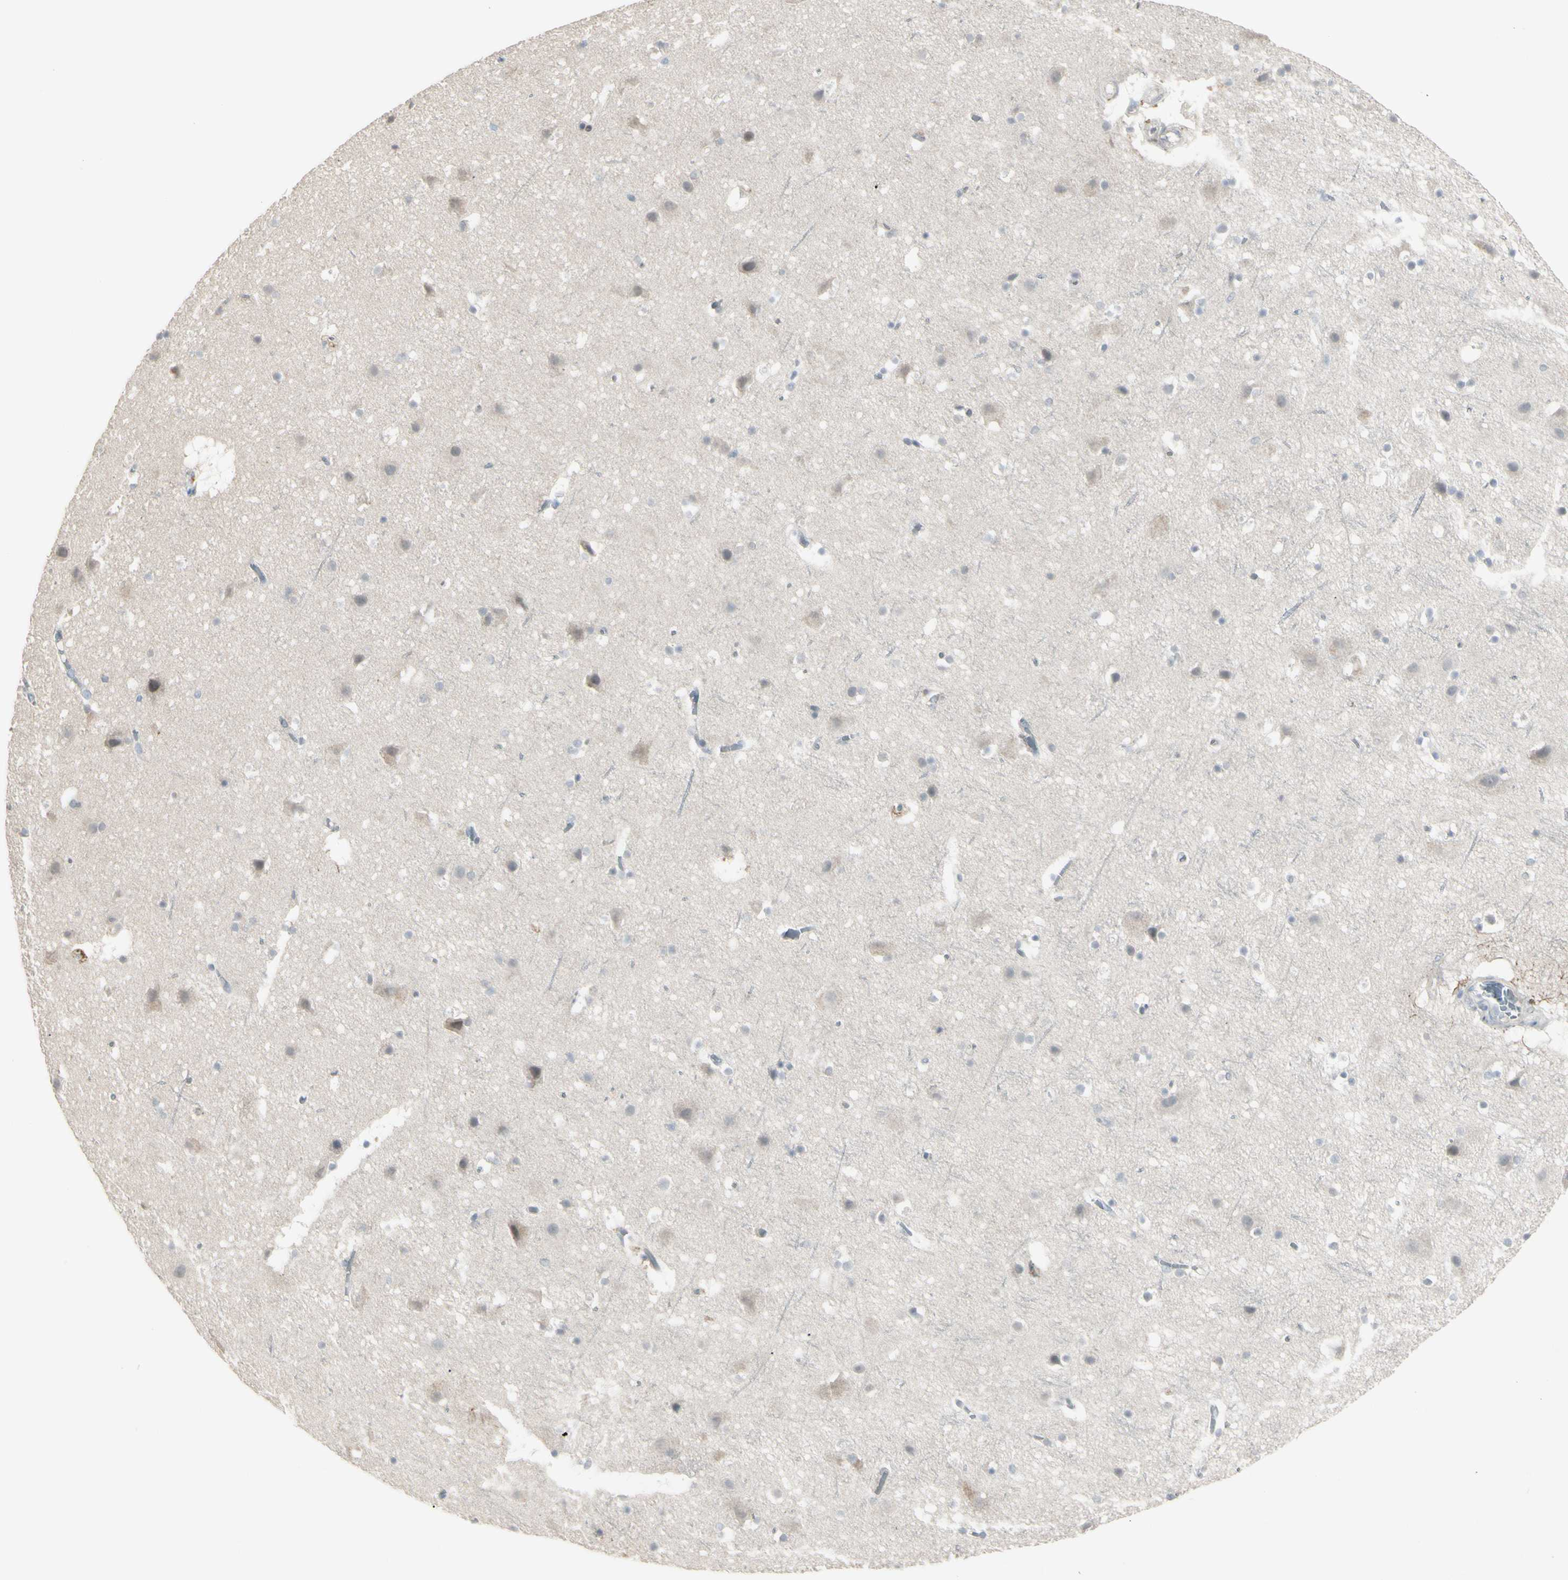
{"staining": {"intensity": "negative", "quantity": "none", "location": "none"}, "tissue": "cerebral cortex", "cell_type": "Endothelial cells", "image_type": "normal", "snomed": [{"axis": "morphology", "description": "Normal tissue, NOS"}, {"axis": "topography", "description": "Cerebral cortex"}], "caption": "Immunohistochemistry (IHC) photomicrograph of unremarkable human cerebral cortex stained for a protein (brown), which shows no expression in endothelial cells. (Brightfield microscopy of DAB (3,3'-diaminobenzidine) immunohistochemistry (IHC) at high magnification).", "gene": "PIAS4", "patient": {"sex": "male", "age": 45}}